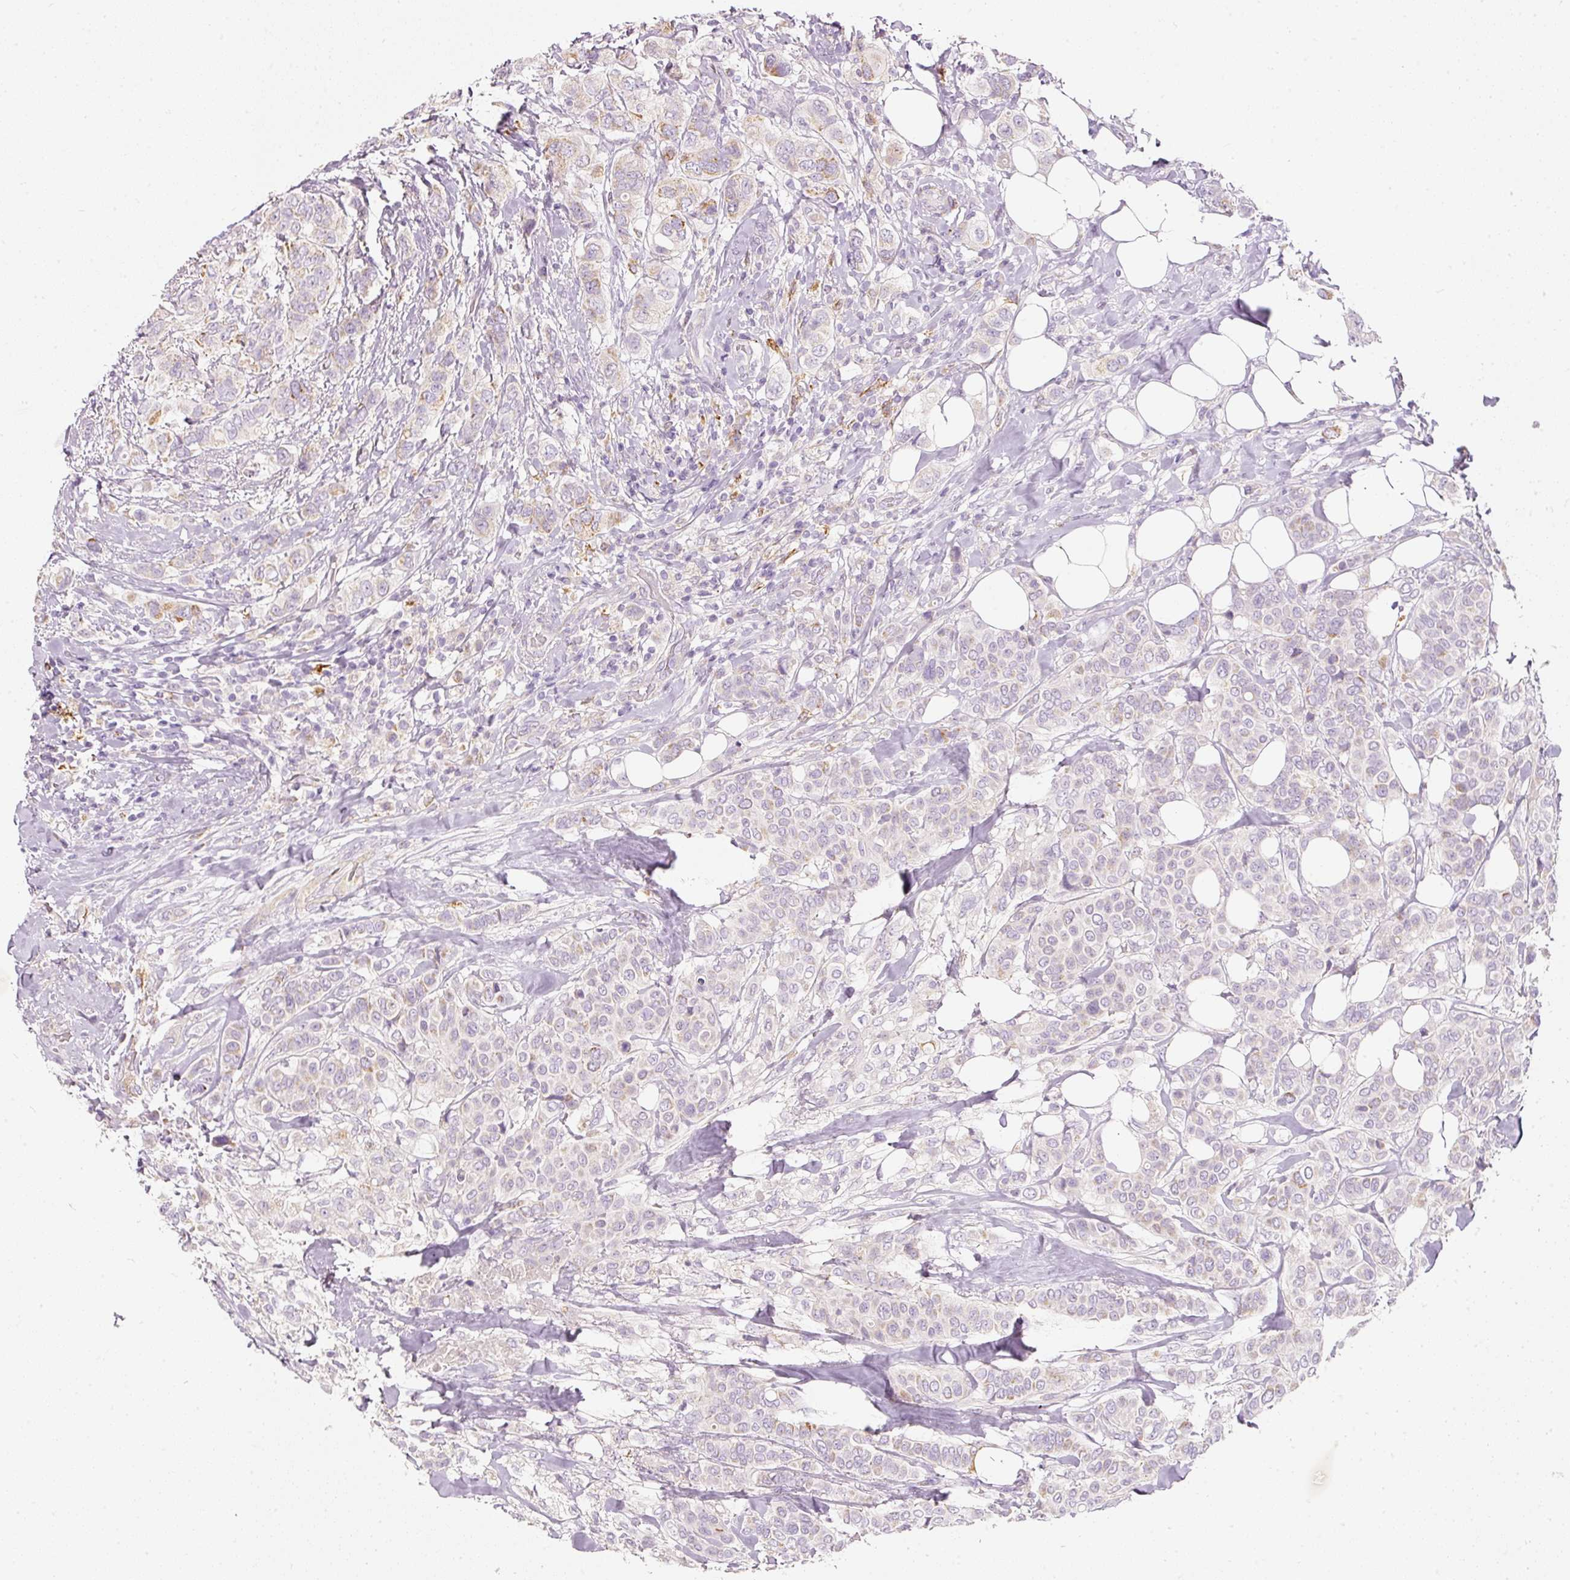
{"staining": {"intensity": "moderate", "quantity": "<25%", "location": "cytoplasmic/membranous"}, "tissue": "breast cancer", "cell_type": "Tumor cells", "image_type": "cancer", "snomed": [{"axis": "morphology", "description": "Lobular carcinoma"}, {"axis": "topography", "description": "Breast"}], "caption": "A high-resolution photomicrograph shows IHC staining of lobular carcinoma (breast), which exhibits moderate cytoplasmic/membranous positivity in approximately <25% of tumor cells.", "gene": "MTHFD2", "patient": {"sex": "female", "age": 51}}